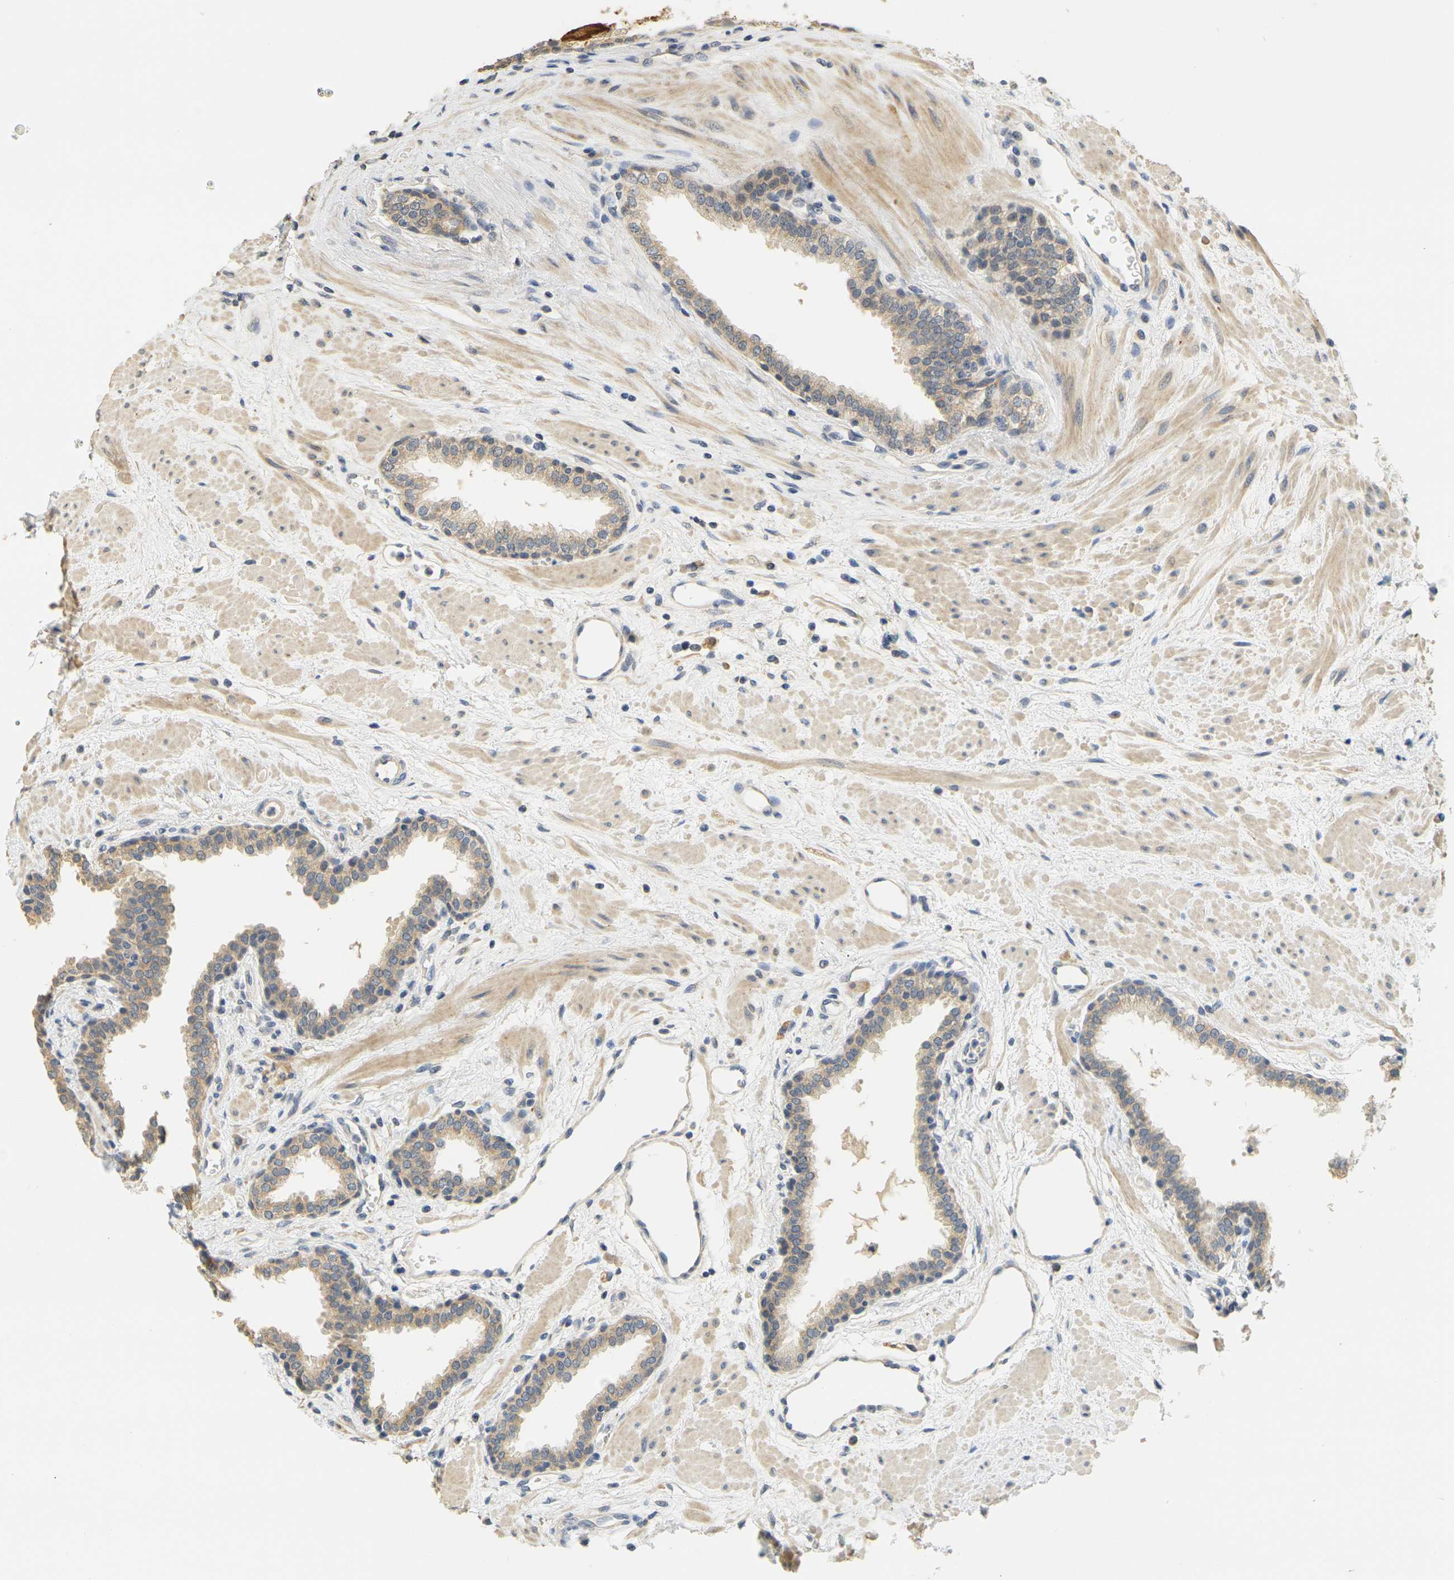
{"staining": {"intensity": "moderate", "quantity": ">75%", "location": "cytoplasmic/membranous"}, "tissue": "prostate", "cell_type": "Glandular cells", "image_type": "normal", "snomed": [{"axis": "morphology", "description": "Normal tissue, NOS"}, {"axis": "topography", "description": "Prostate"}], "caption": "DAB (3,3'-diaminobenzidine) immunohistochemical staining of unremarkable human prostate displays moderate cytoplasmic/membranous protein expression in about >75% of glandular cells. The protein is shown in brown color, while the nuclei are stained blue.", "gene": "GDAP1", "patient": {"sex": "male", "age": 51}}